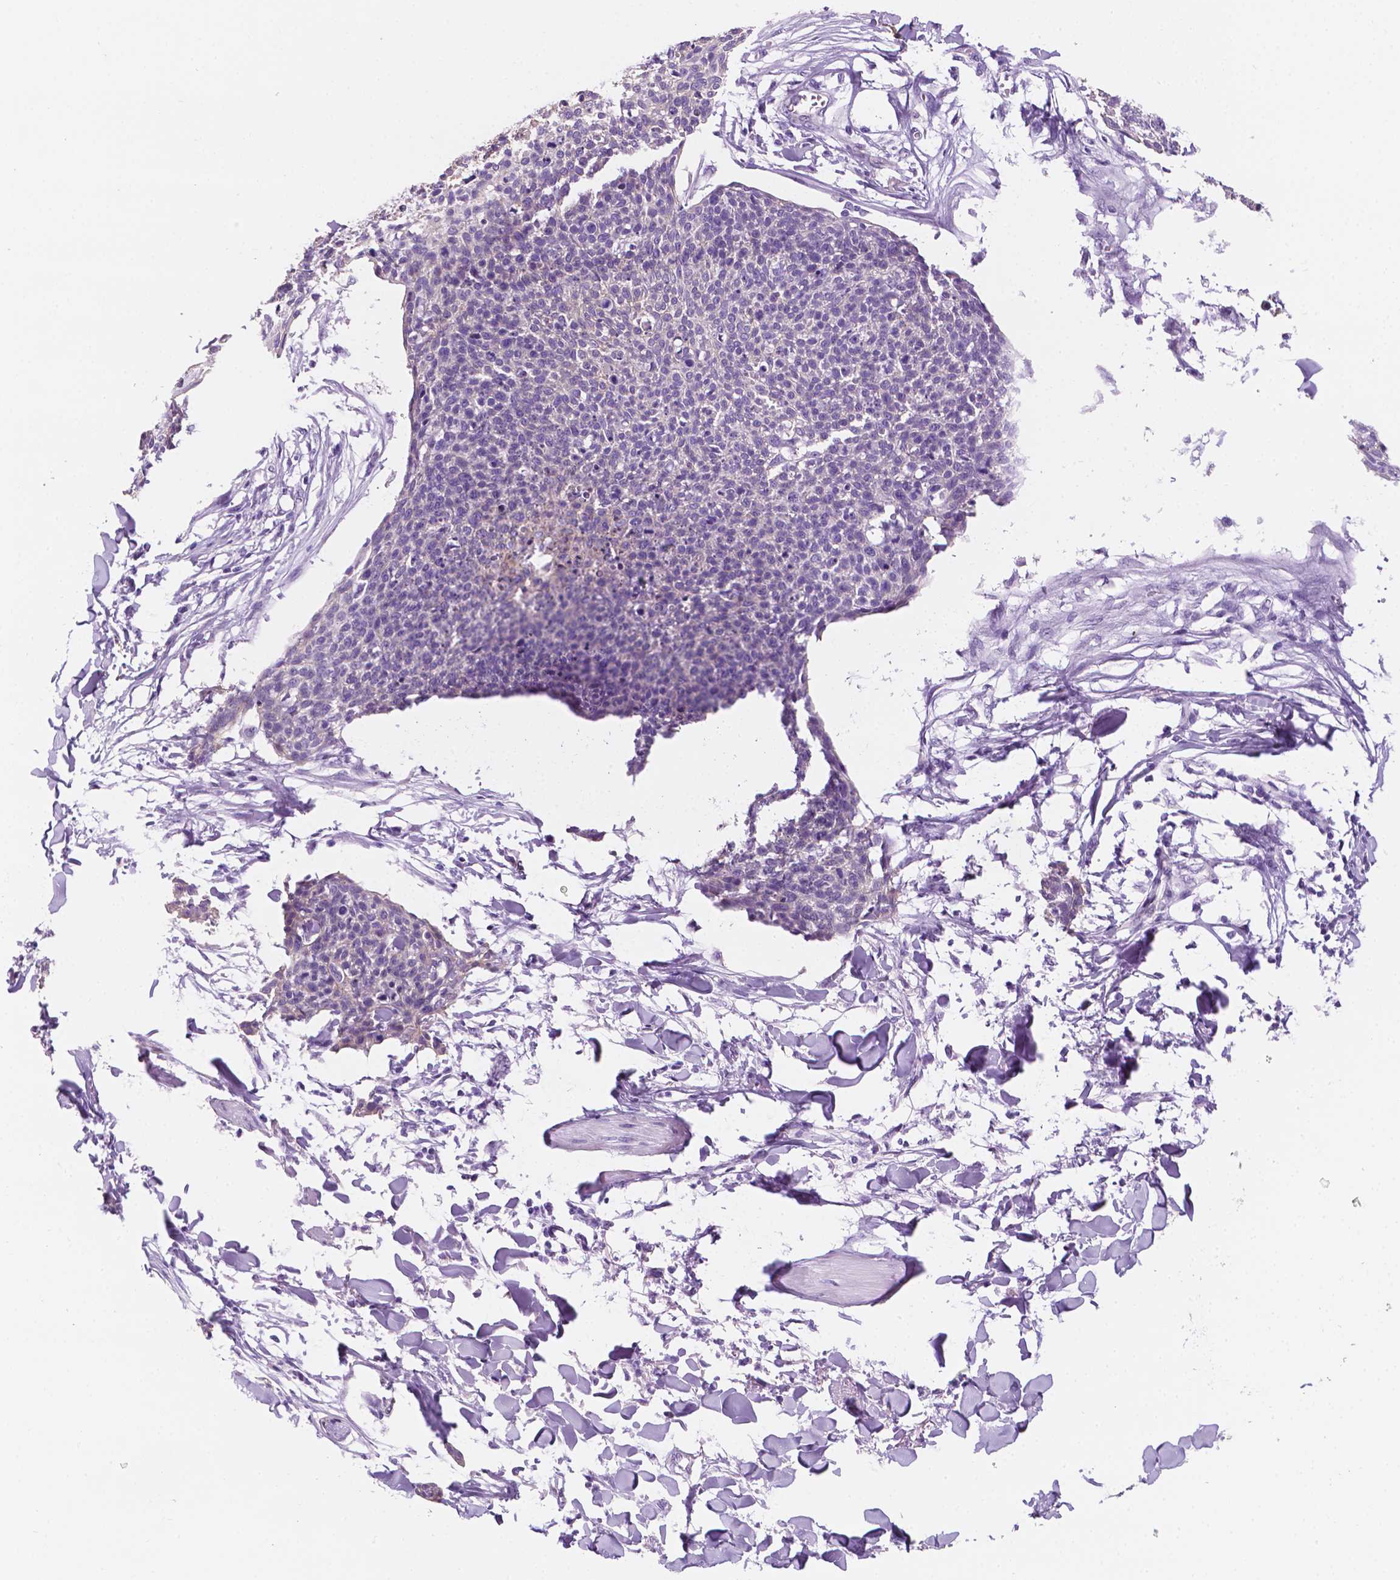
{"staining": {"intensity": "negative", "quantity": "none", "location": "none"}, "tissue": "skin cancer", "cell_type": "Tumor cells", "image_type": "cancer", "snomed": [{"axis": "morphology", "description": "Squamous cell carcinoma, NOS"}, {"axis": "topography", "description": "Skin"}, {"axis": "topography", "description": "Vulva"}], "caption": "Squamous cell carcinoma (skin) was stained to show a protein in brown. There is no significant positivity in tumor cells.", "gene": "PPL", "patient": {"sex": "female", "age": 75}}